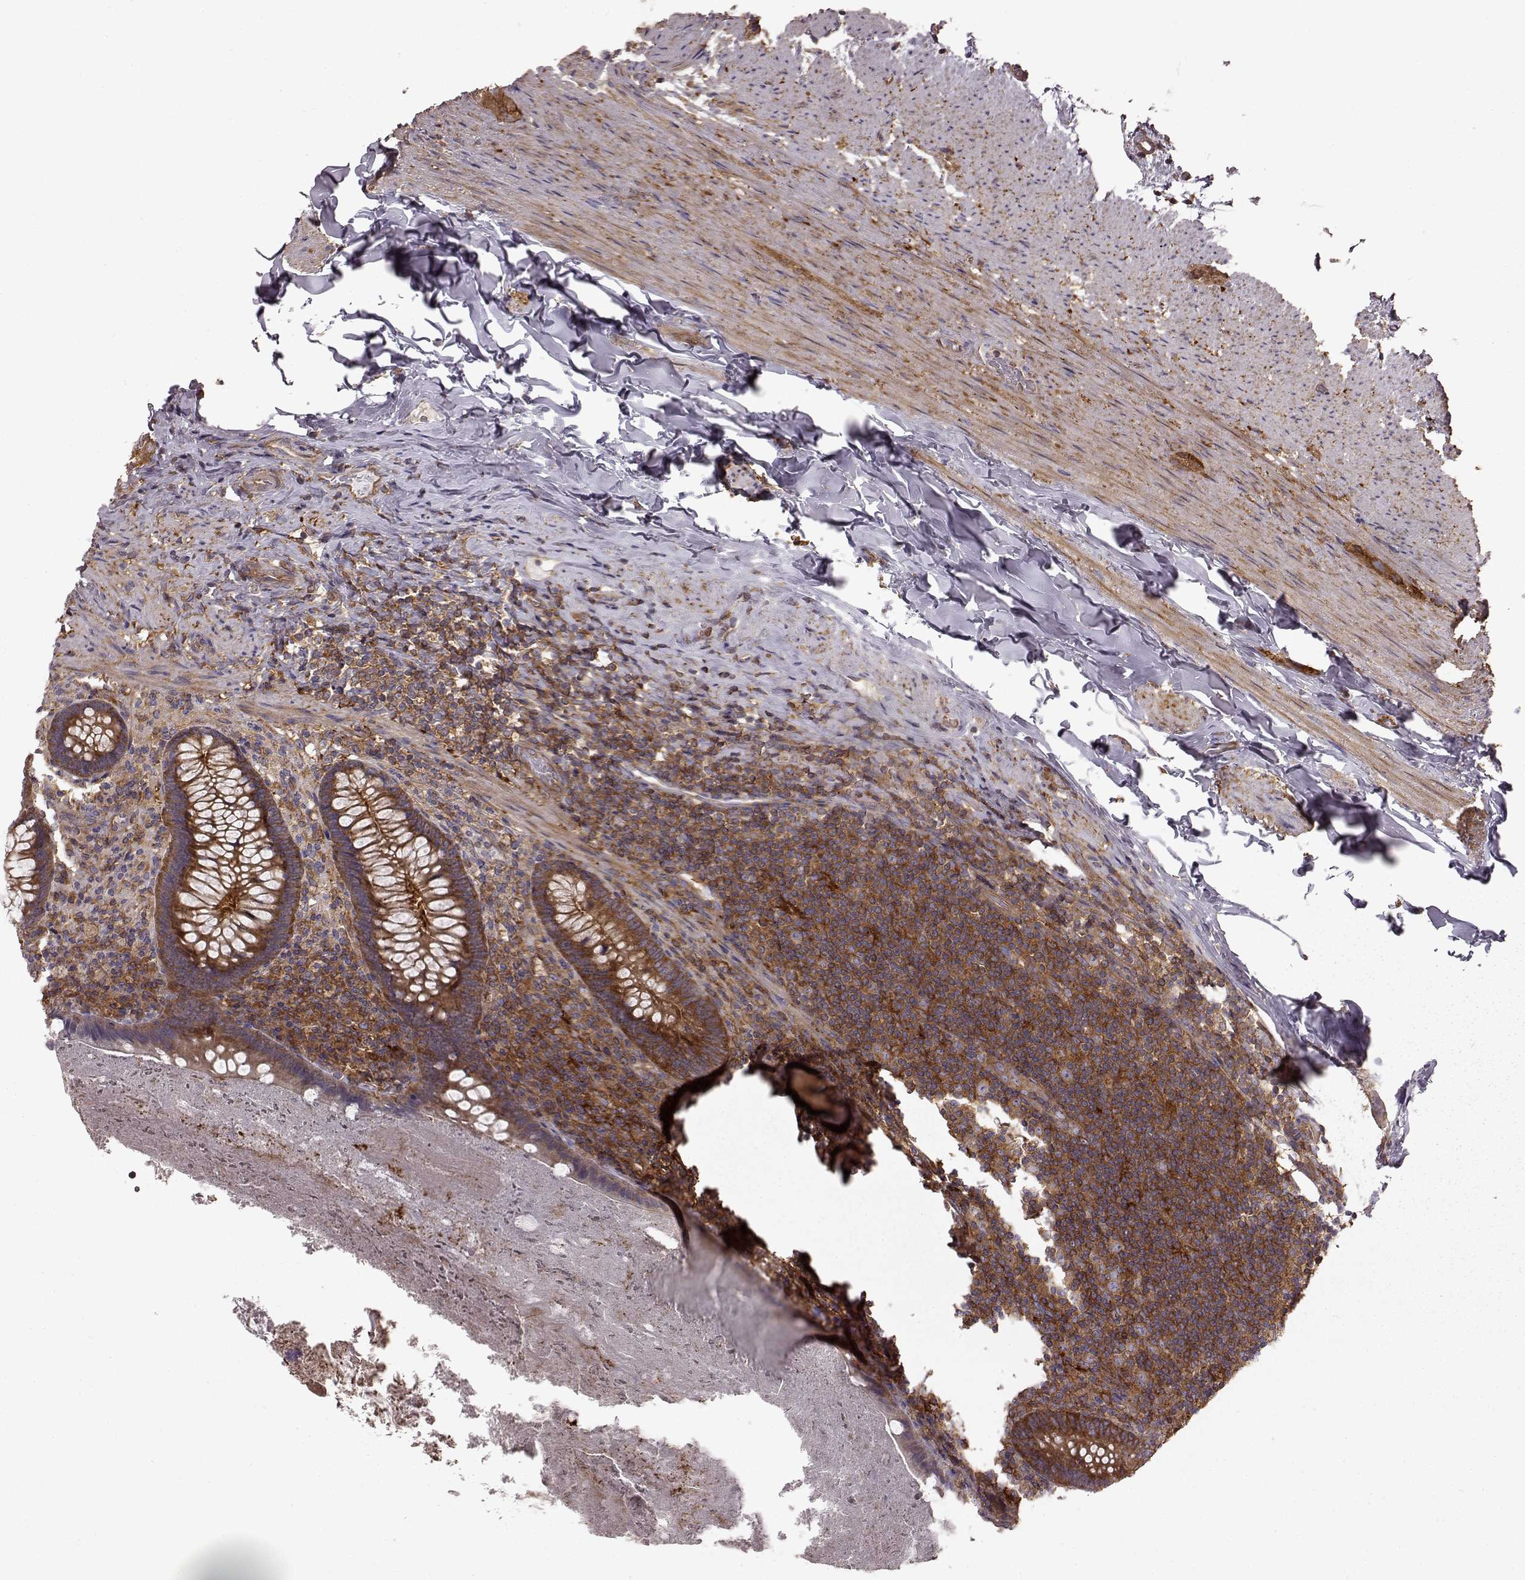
{"staining": {"intensity": "moderate", "quantity": "25%-75%", "location": "cytoplasmic/membranous"}, "tissue": "appendix", "cell_type": "Glandular cells", "image_type": "normal", "snomed": [{"axis": "morphology", "description": "Normal tissue, NOS"}, {"axis": "topography", "description": "Appendix"}], "caption": "This image reveals IHC staining of normal appendix, with medium moderate cytoplasmic/membranous staining in about 25%-75% of glandular cells.", "gene": "RABGAP1", "patient": {"sex": "male", "age": 47}}